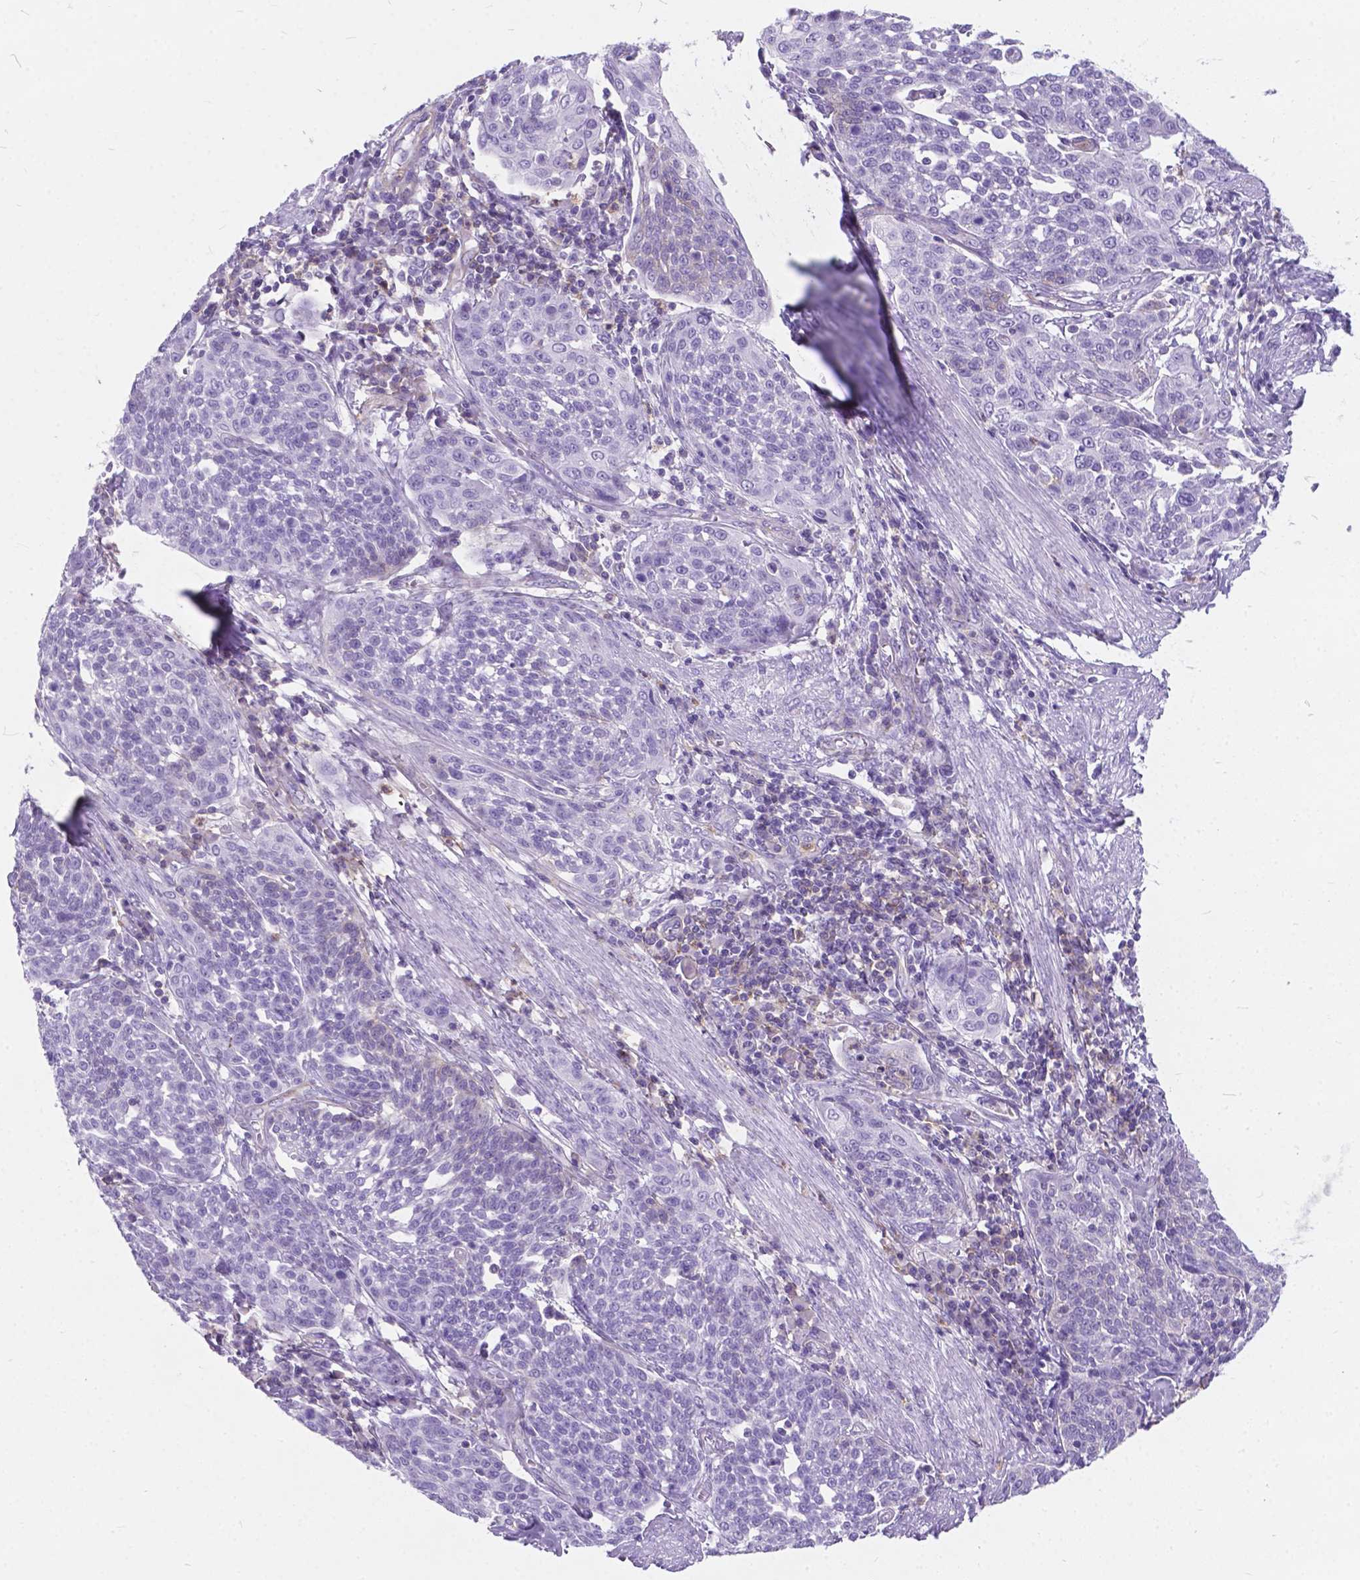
{"staining": {"intensity": "negative", "quantity": "none", "location": "none"}, "tissue": "cervical cancer", "cell_type": "Tumor cells", "image_type": "cancer", "snomed": [{"axis": "morphology", "description": "Squamous cell carcinoma, NOS"}, {"axis": "topography", "description": "Cervix"}], "caption": "Histopathology image shows no significant protein staining in tumor cells of cervical cancer.", "gene": "KIAA0040", "patient": {"sex": "female", "age": 34}}